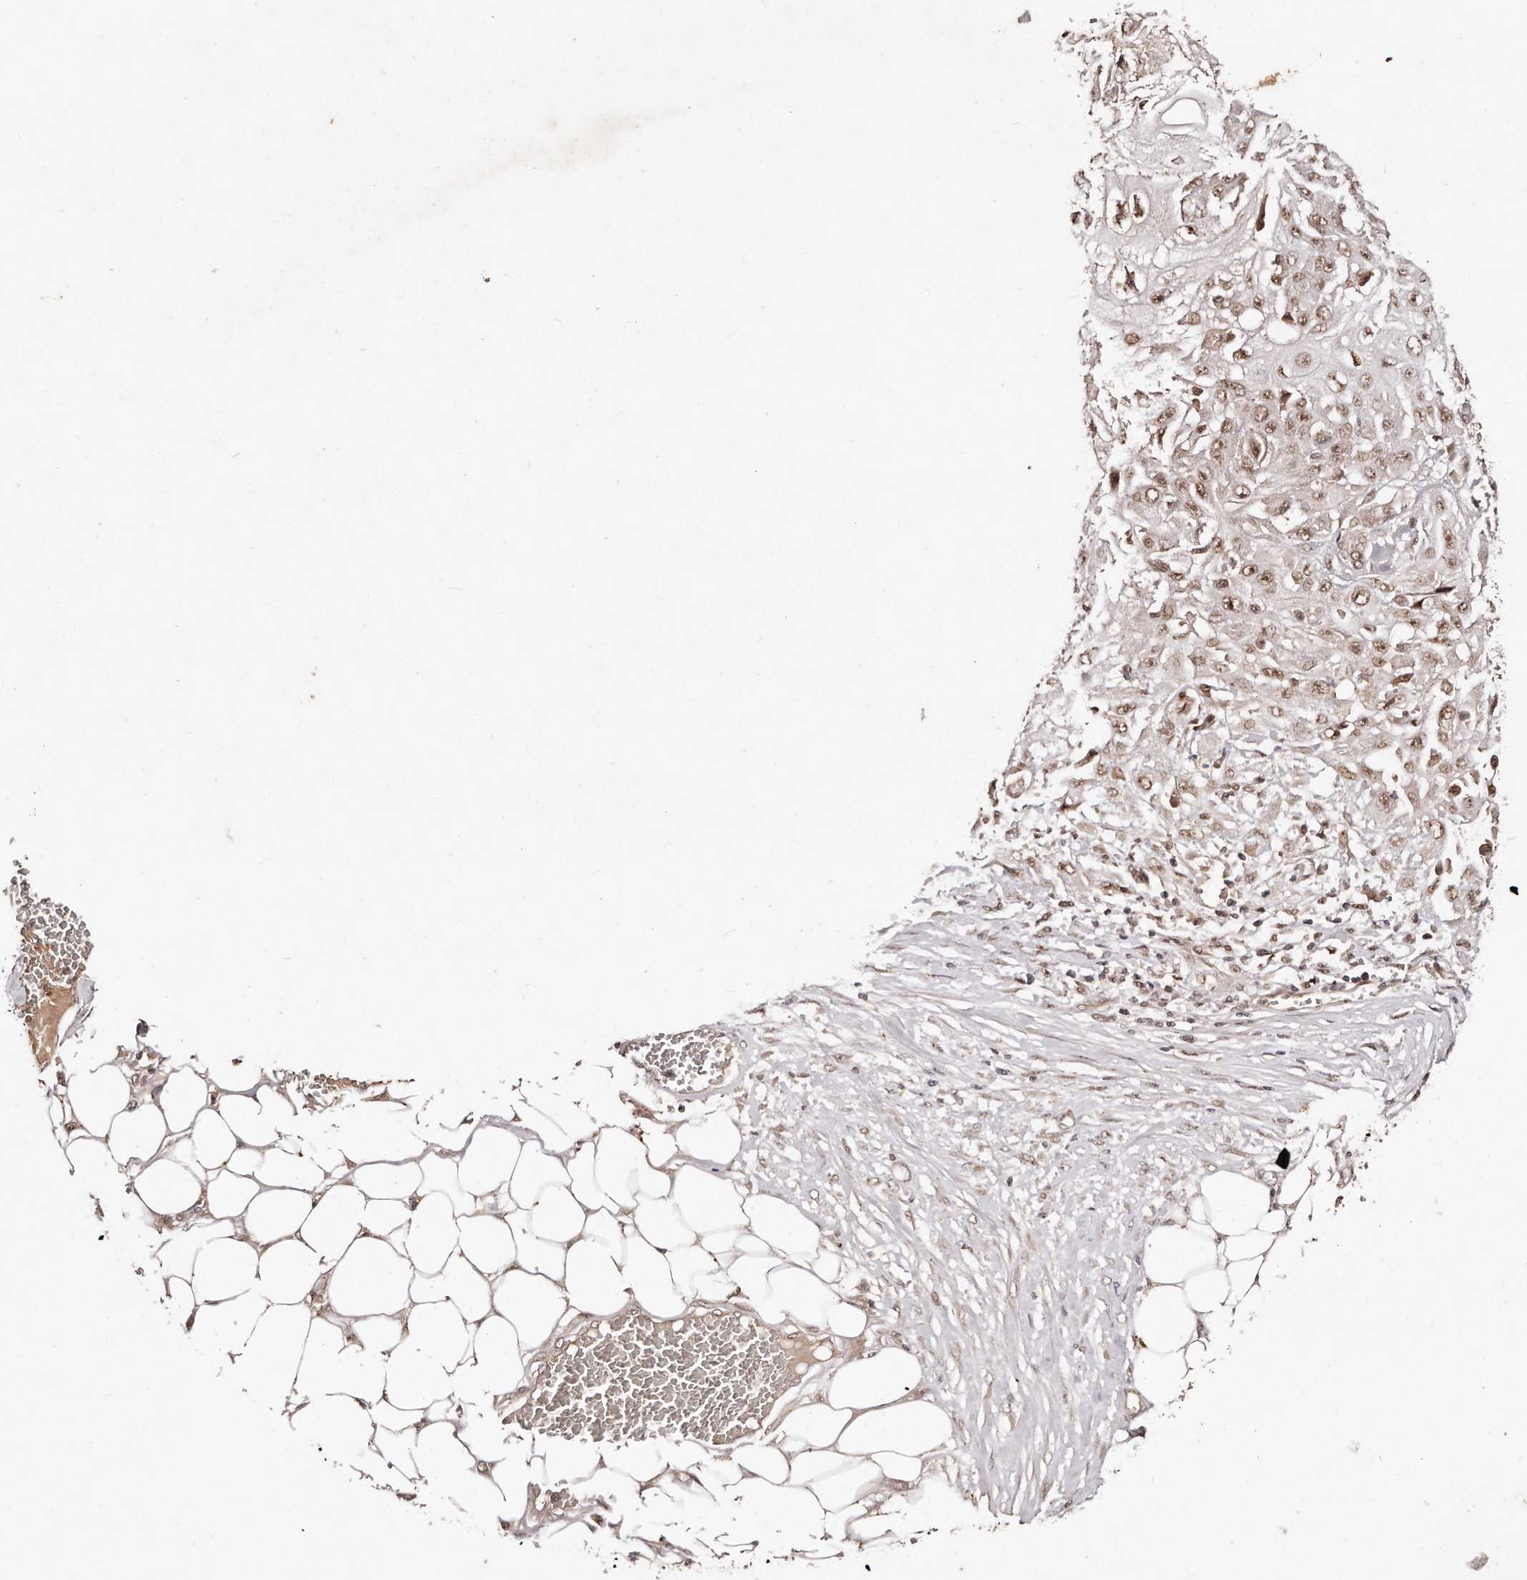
{"staining": {"intensity": "moderate", "quantity": ">75%", "location": "nuclear"}, "tissue": "skin cancer", "cell_type": "Tumor cells", "image_type": "cancer", "snomed": [{"axis": "morphology", "description": "Squamous cell carcinoma, NOS"}, {"axis": "morphology", "description": "Squamous cell carcinoma, metastatic, NOS"}, {"axis": "topography", "description": "Skin"}, {"axis": "topography", "description": "Lymph node"}], "caption": "A medium amount of moderate nuclear positivity is seen in approximately >75% of tumor cells in metastatic squamous cell carcinoma (skin) tissue.", "gene": "SOX4", "patient": {"sex": "male", "age": 75}}